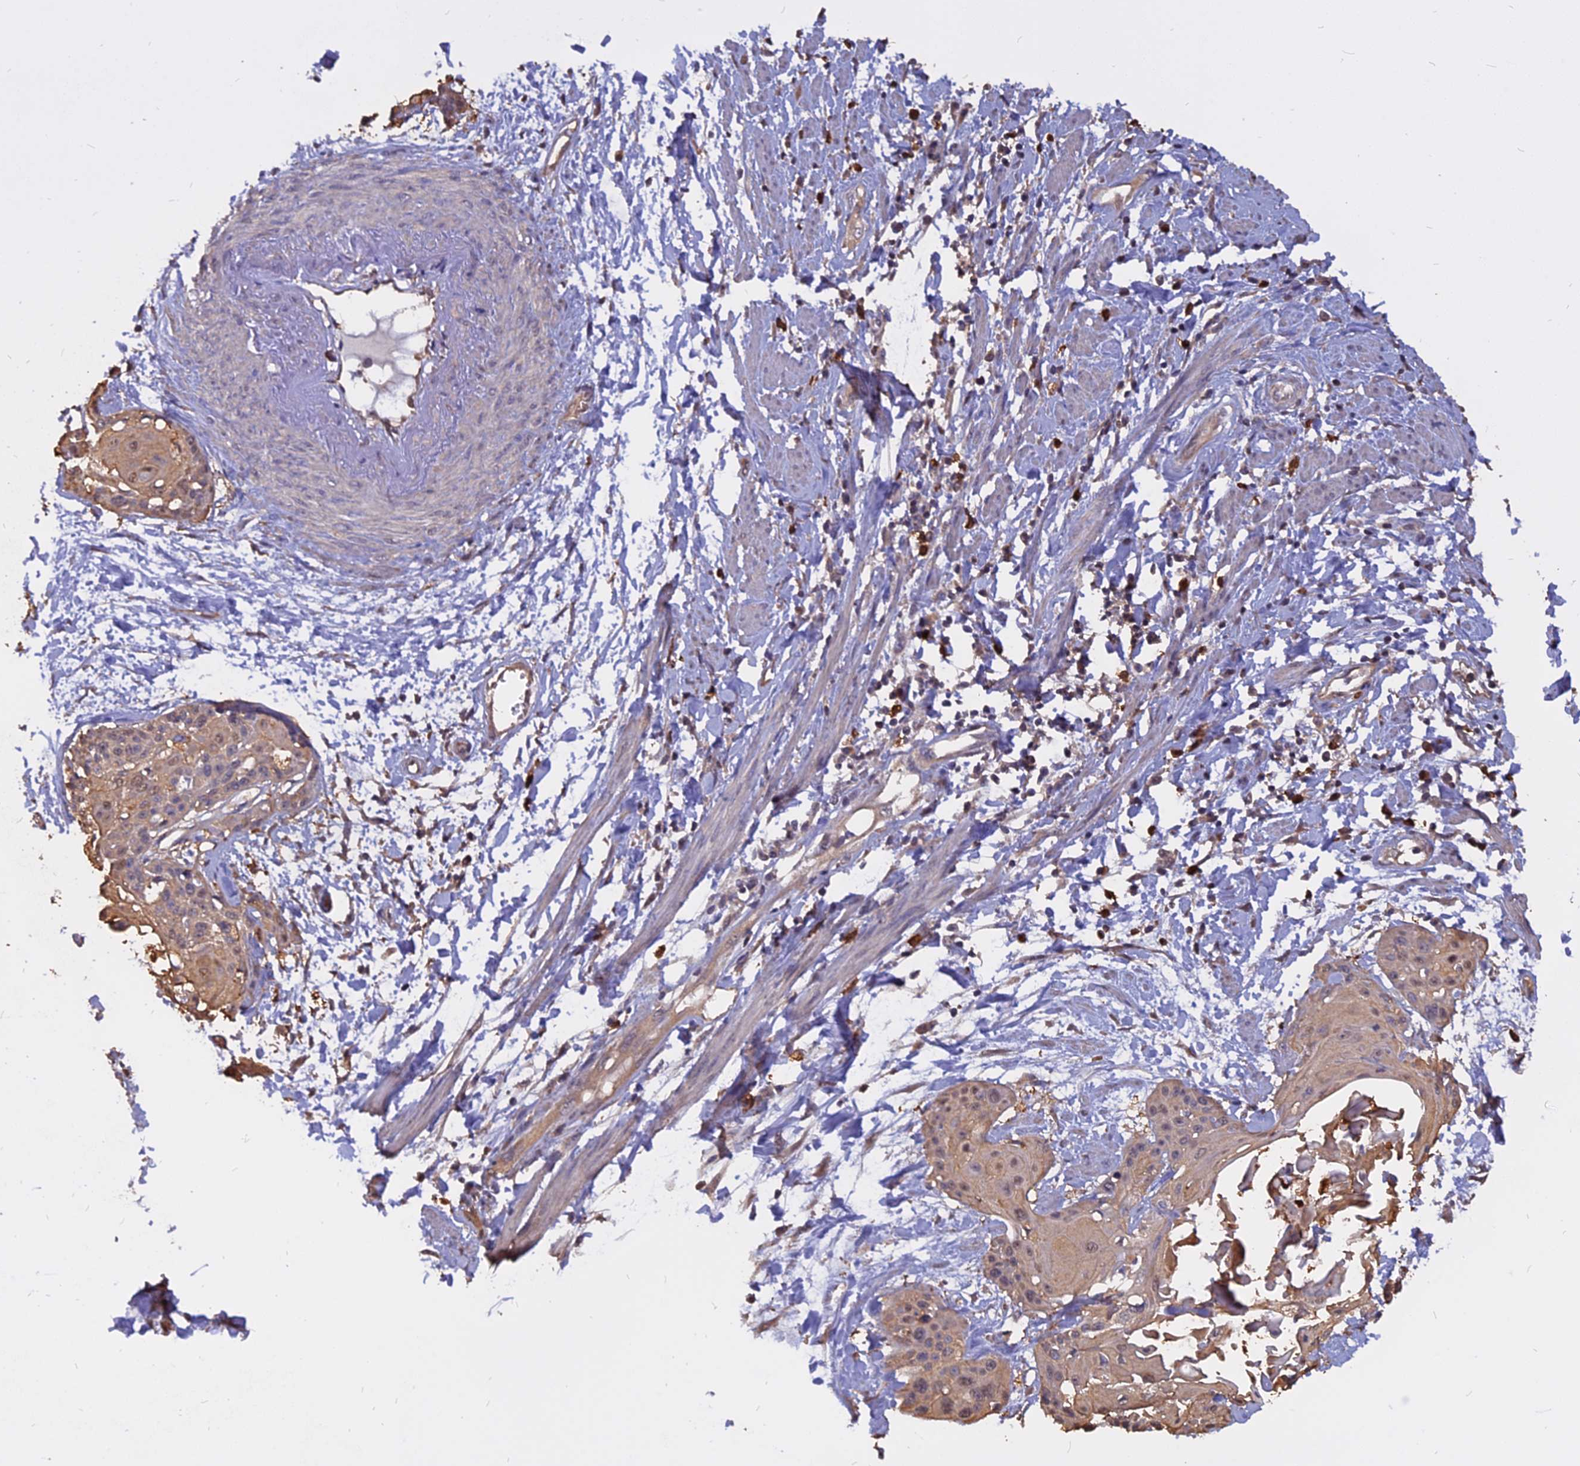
{"staining": {"intensity": "weak", "quantity": ">75%", "location": "cytoplasmic/membranous"}, "tissue": "cervical cancer", "cell_type": "Tumor cells", "image_type": "cancer", "snomed": [{"axis": "morphology", "description": "Squamous cell carcinoma, NOS"}, {"axis": "topography", "description": "Cervix"}], "caption": "Protein analysis of cervical squamous cell carcinoma tissue shows weak cytoplasmic/membranous expression in approximately >75% of tumor cells.", "gene": "CARMIL2", "patient": {"sex": "female", "age": 57}}